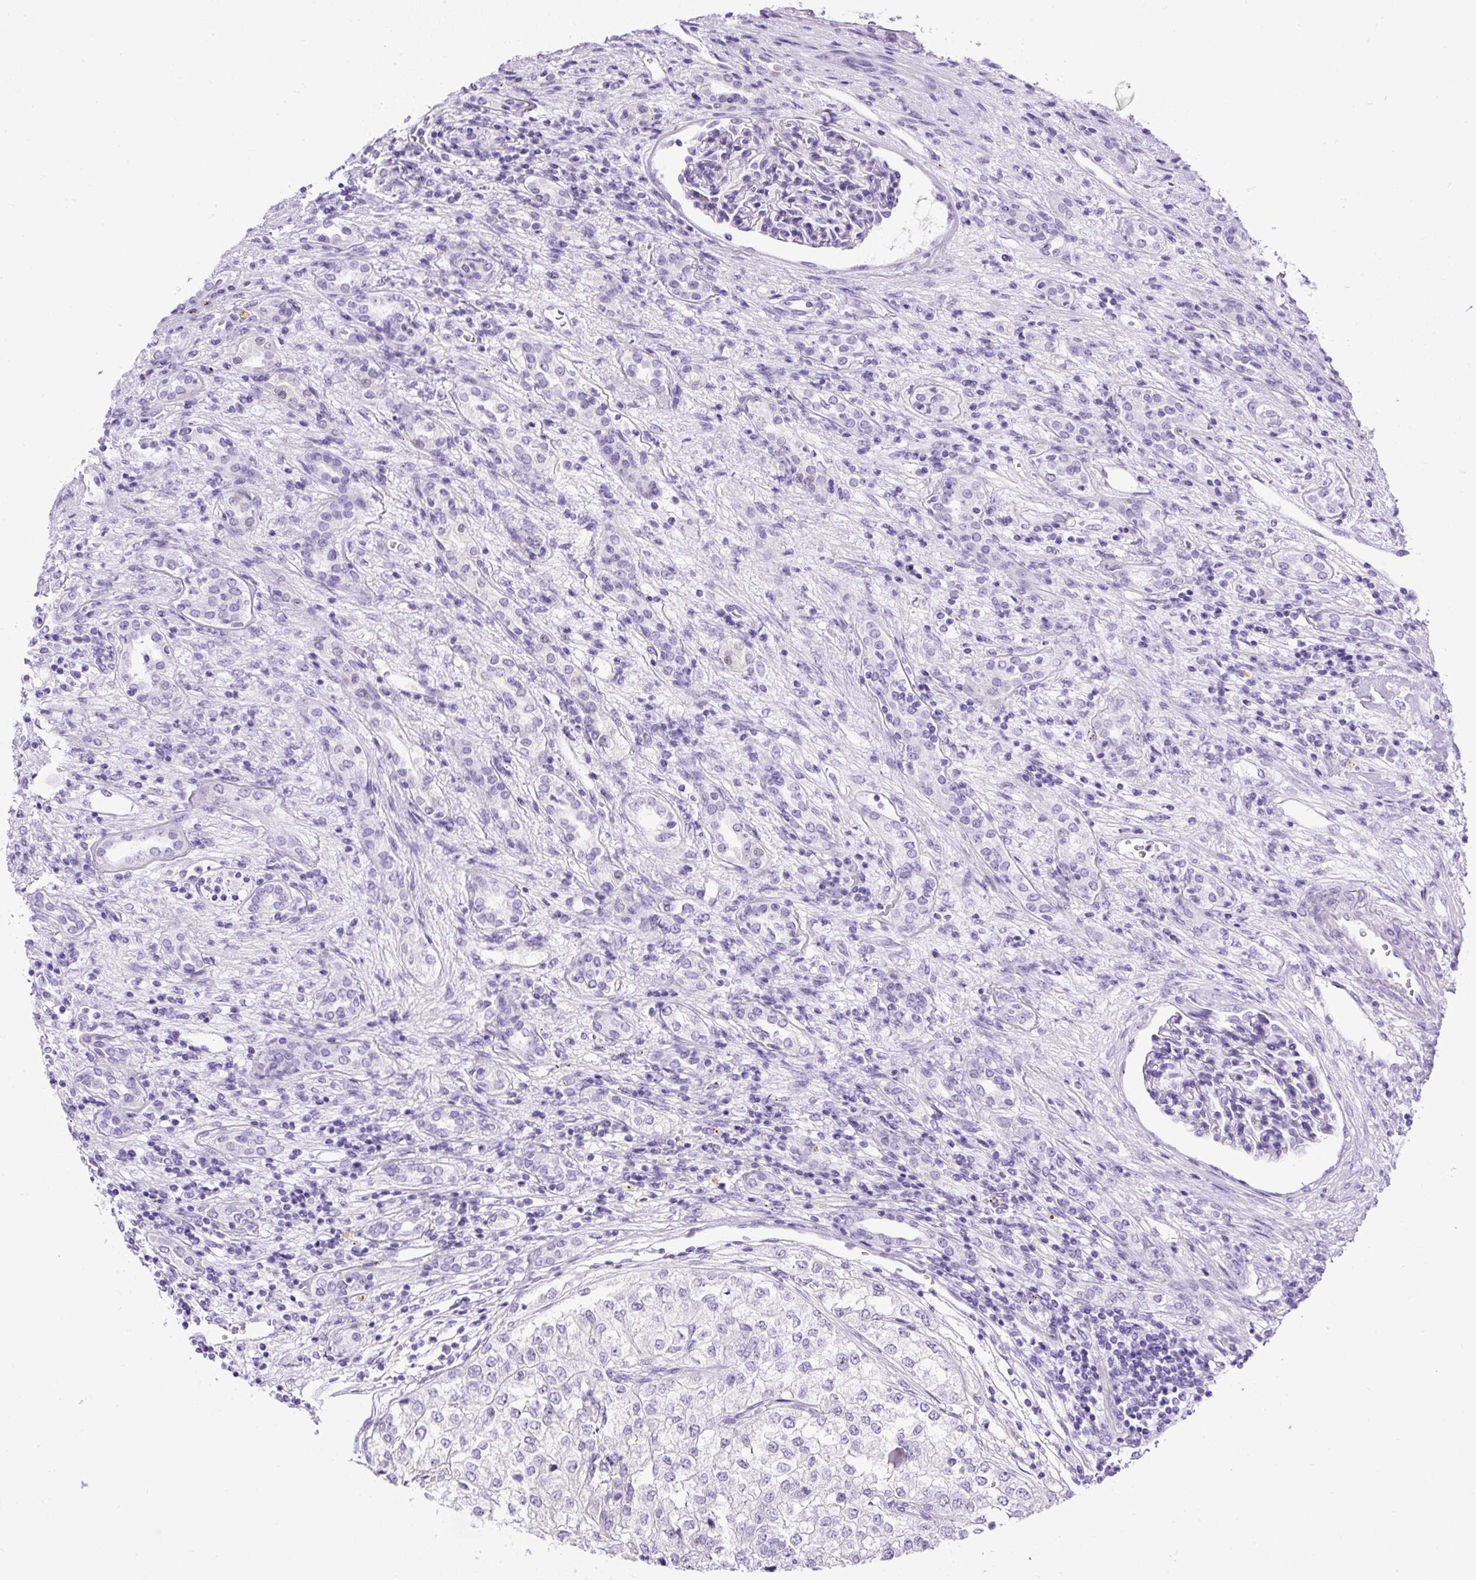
{"staining": {"intensity": "negative", "quantity": "none", "location": "none"}, "tissue": "renal cancer", "cell_type": "Tumor cells", "image_type": "cancer", "snomed": [{"axis": "morphology", "description": "Adenocarcinoma, NOS"}, {"axis": "topography", "description": "Kidney"}], "caption": "Photomicrograph shows no significant protein expression in tumor cells of adenocarcinoma (renal).", "gene": "UPP1", "patient": {"sex": "female", "age": 54}}